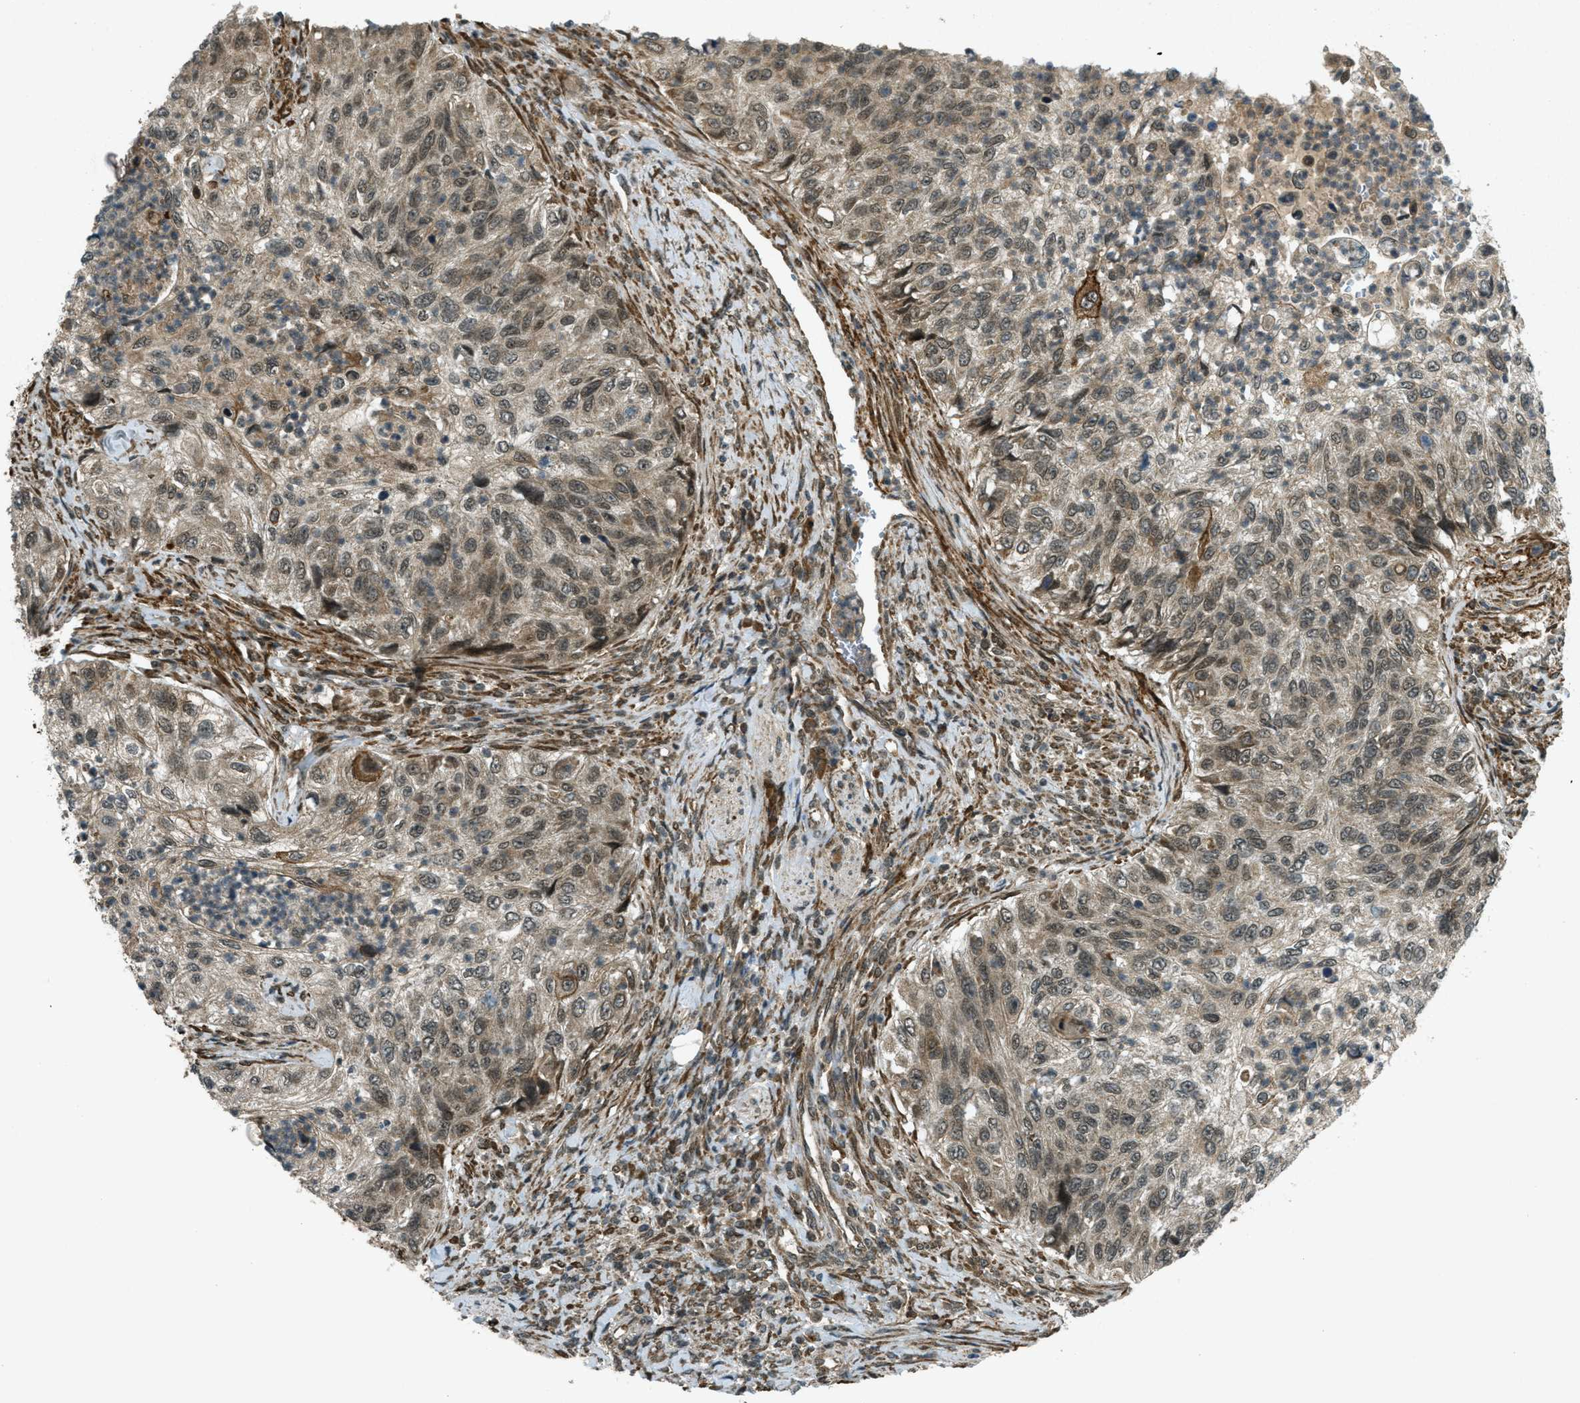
{"staining": {"intensity": "weak", "quantity": ">75%", "location": "cytoplasmic/membranous"}, "tissue": "urothelial cancer", "cell_type": "Tumor cells", "image_type": "cancer", "snomed": [{"axis": "morphology", "description": "Urothelial carcinoma, High grade"}, {"axis": "topography", "description": "Urinary bladder"}], "caption": "Weak cytoplasmic/membranous staining is identified in about >75% of tumor cells in high-grade urothelial carcinoma.", "gene": "EIF2AK3", "patient": {"sex": "female", "age": 60}}